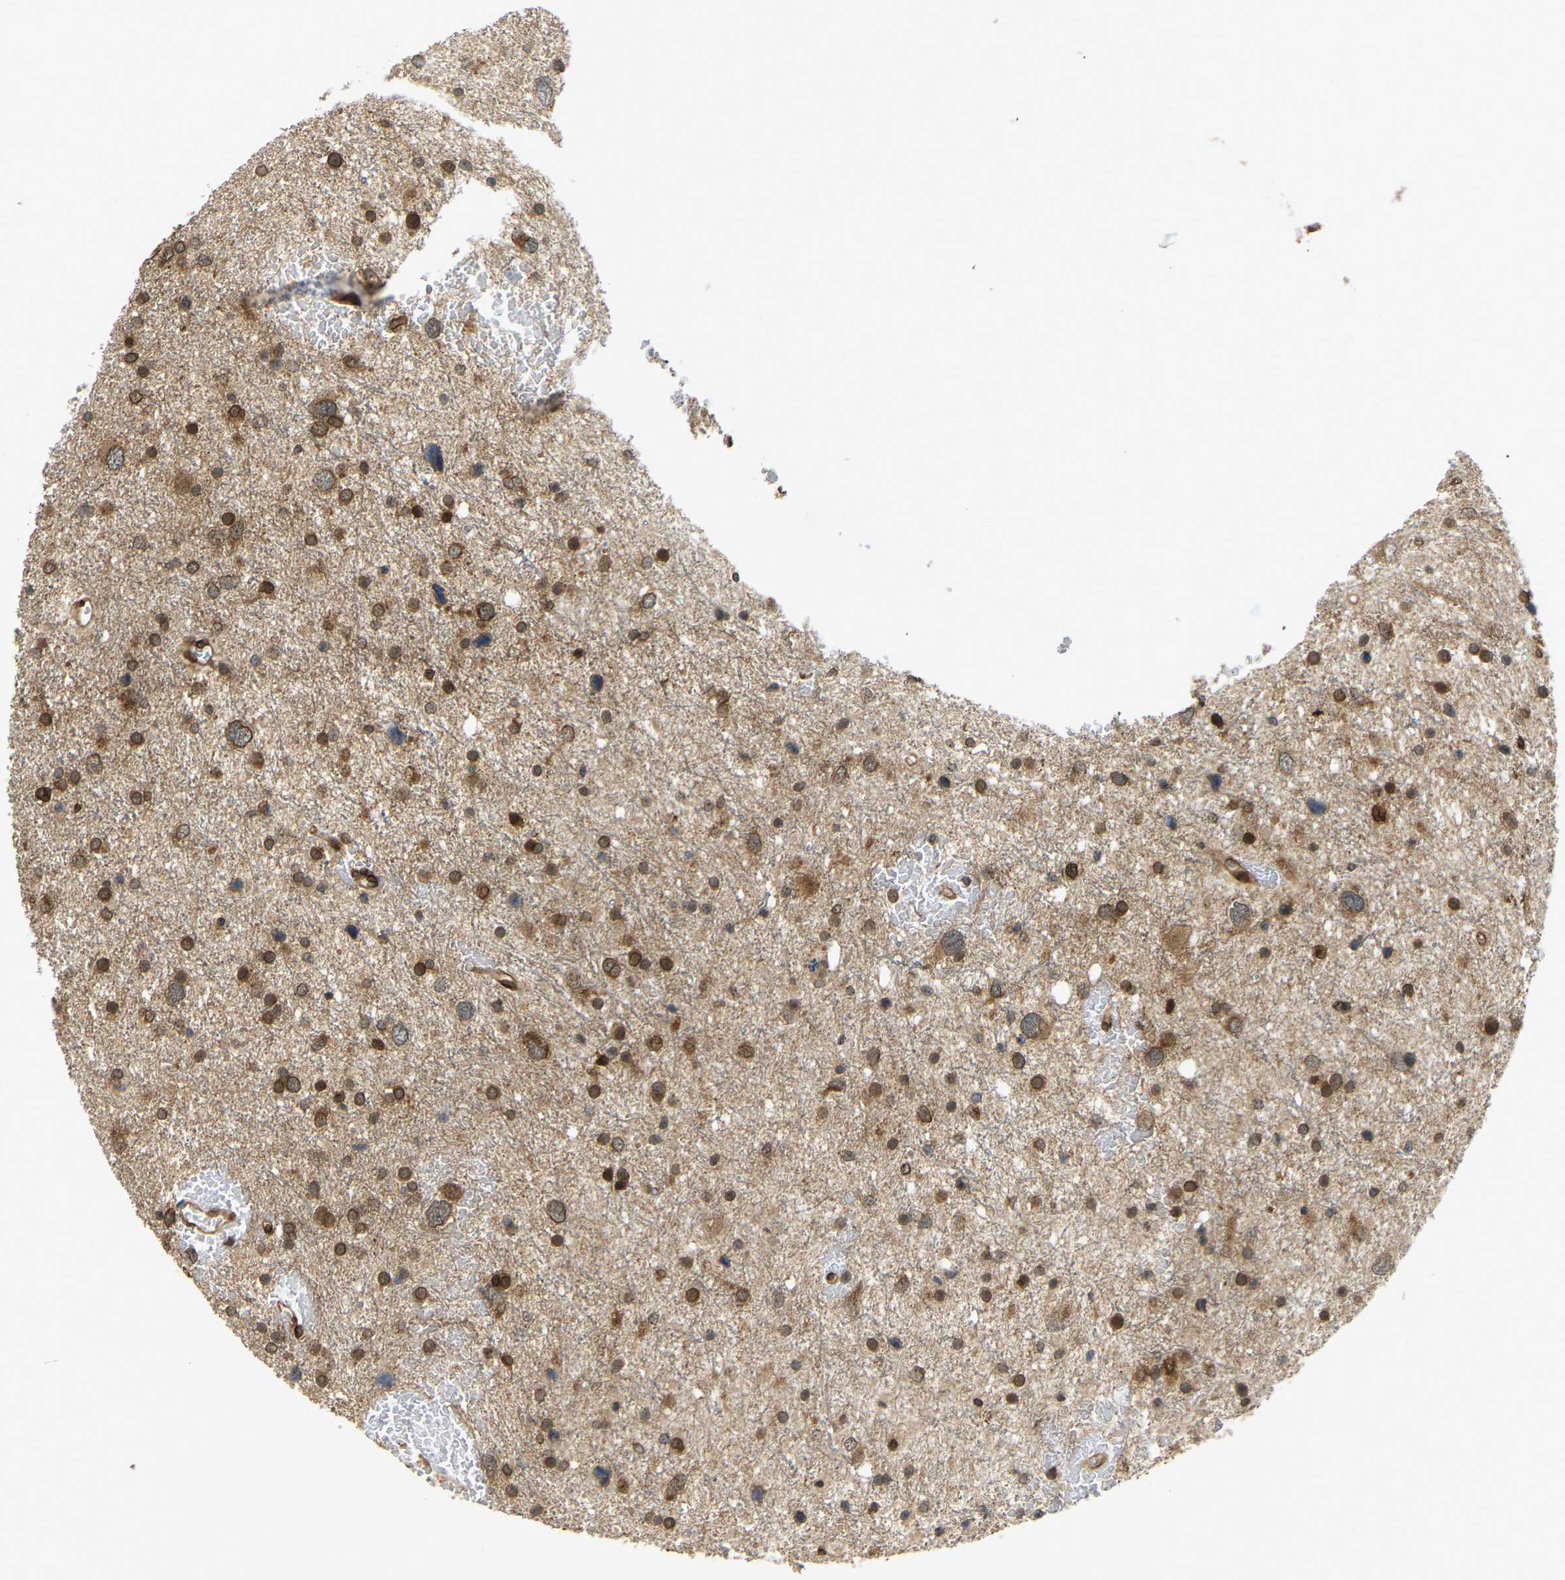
{"staining": {"intensity": "moderate", "quantity": ">75%", "location": "cytoplasmic/membranous,nuclear"}, "tissue": "glioma", "cell_type": "Tumor cells", "image_type": "cancer", "snomed": [{"axis": "morphology", "description": "Glioma, malignant, Low grade"}, {"axis": "topography", "description": "Brain"}], "caption": "Immunohistochemical staining of human glioma exhibits medium levels of moderate cytoplasmic/membranous and nuclear protein positivity in approximately >75% of tumor cells. (DAB (3,3'-diaminobenzidine) IHC, brown staining for protein, blue staining for nuclei).", "gene": "SYNE1", "patient": {"sex": "female", "age": 37}}